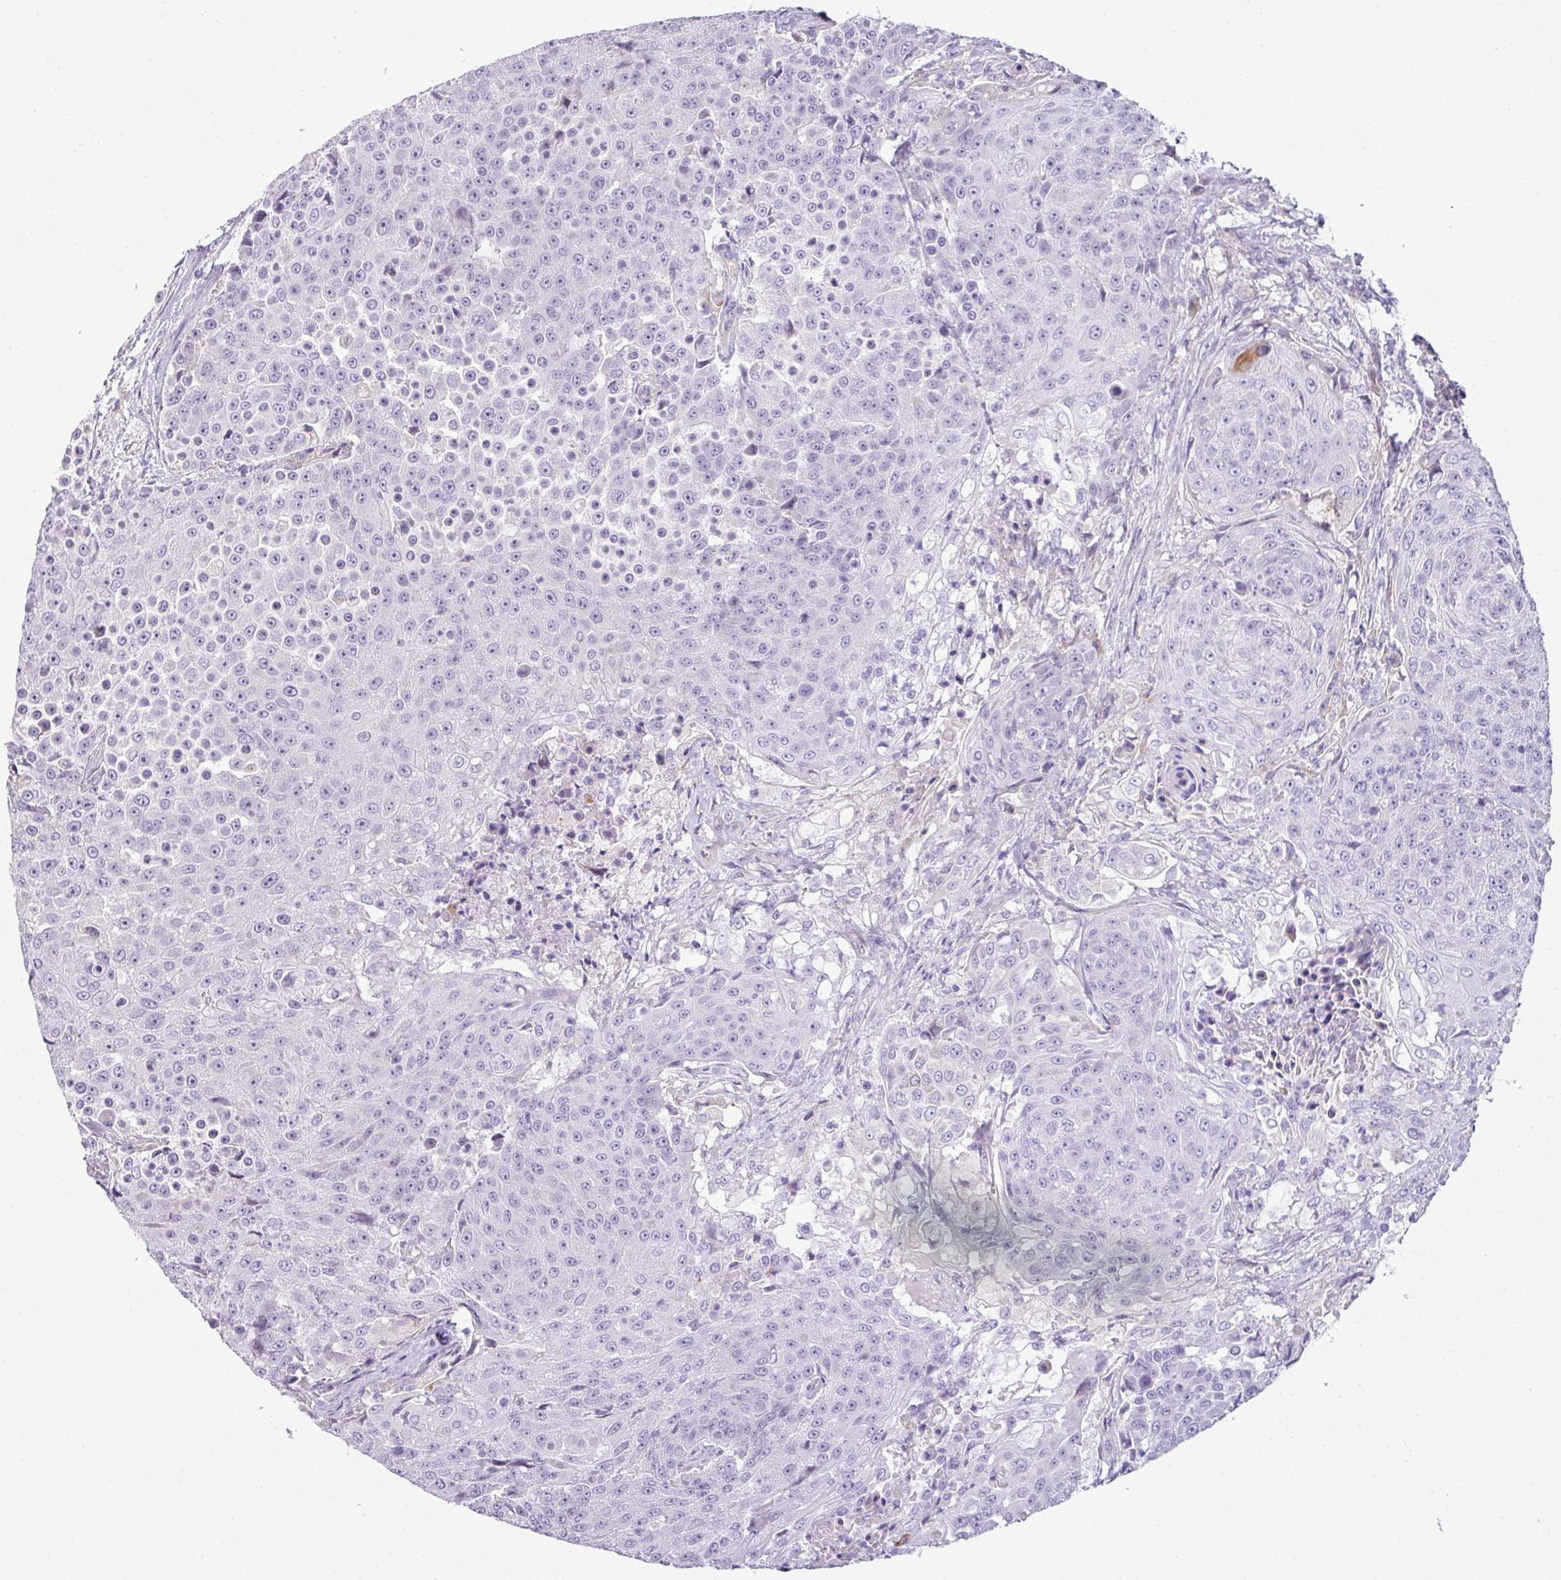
{"staining": {"intensity": "negative", "quantity": "none", "location": "none"}, "tissue": "urothelial cancer", "cell_type": "Tumor cells", "image_type": "cancer", "snomed": [{"axis": "morphology", "description": "Urothelial carcinoma, High grade"}, {"axis": "topography", "description": "Urinary bladder"}], "caption": "Tumor cells are negative for protein expression in human urothelial cancer.", "gene": "PIK3R5", "patient": {"sex": "female", "age": 63}}